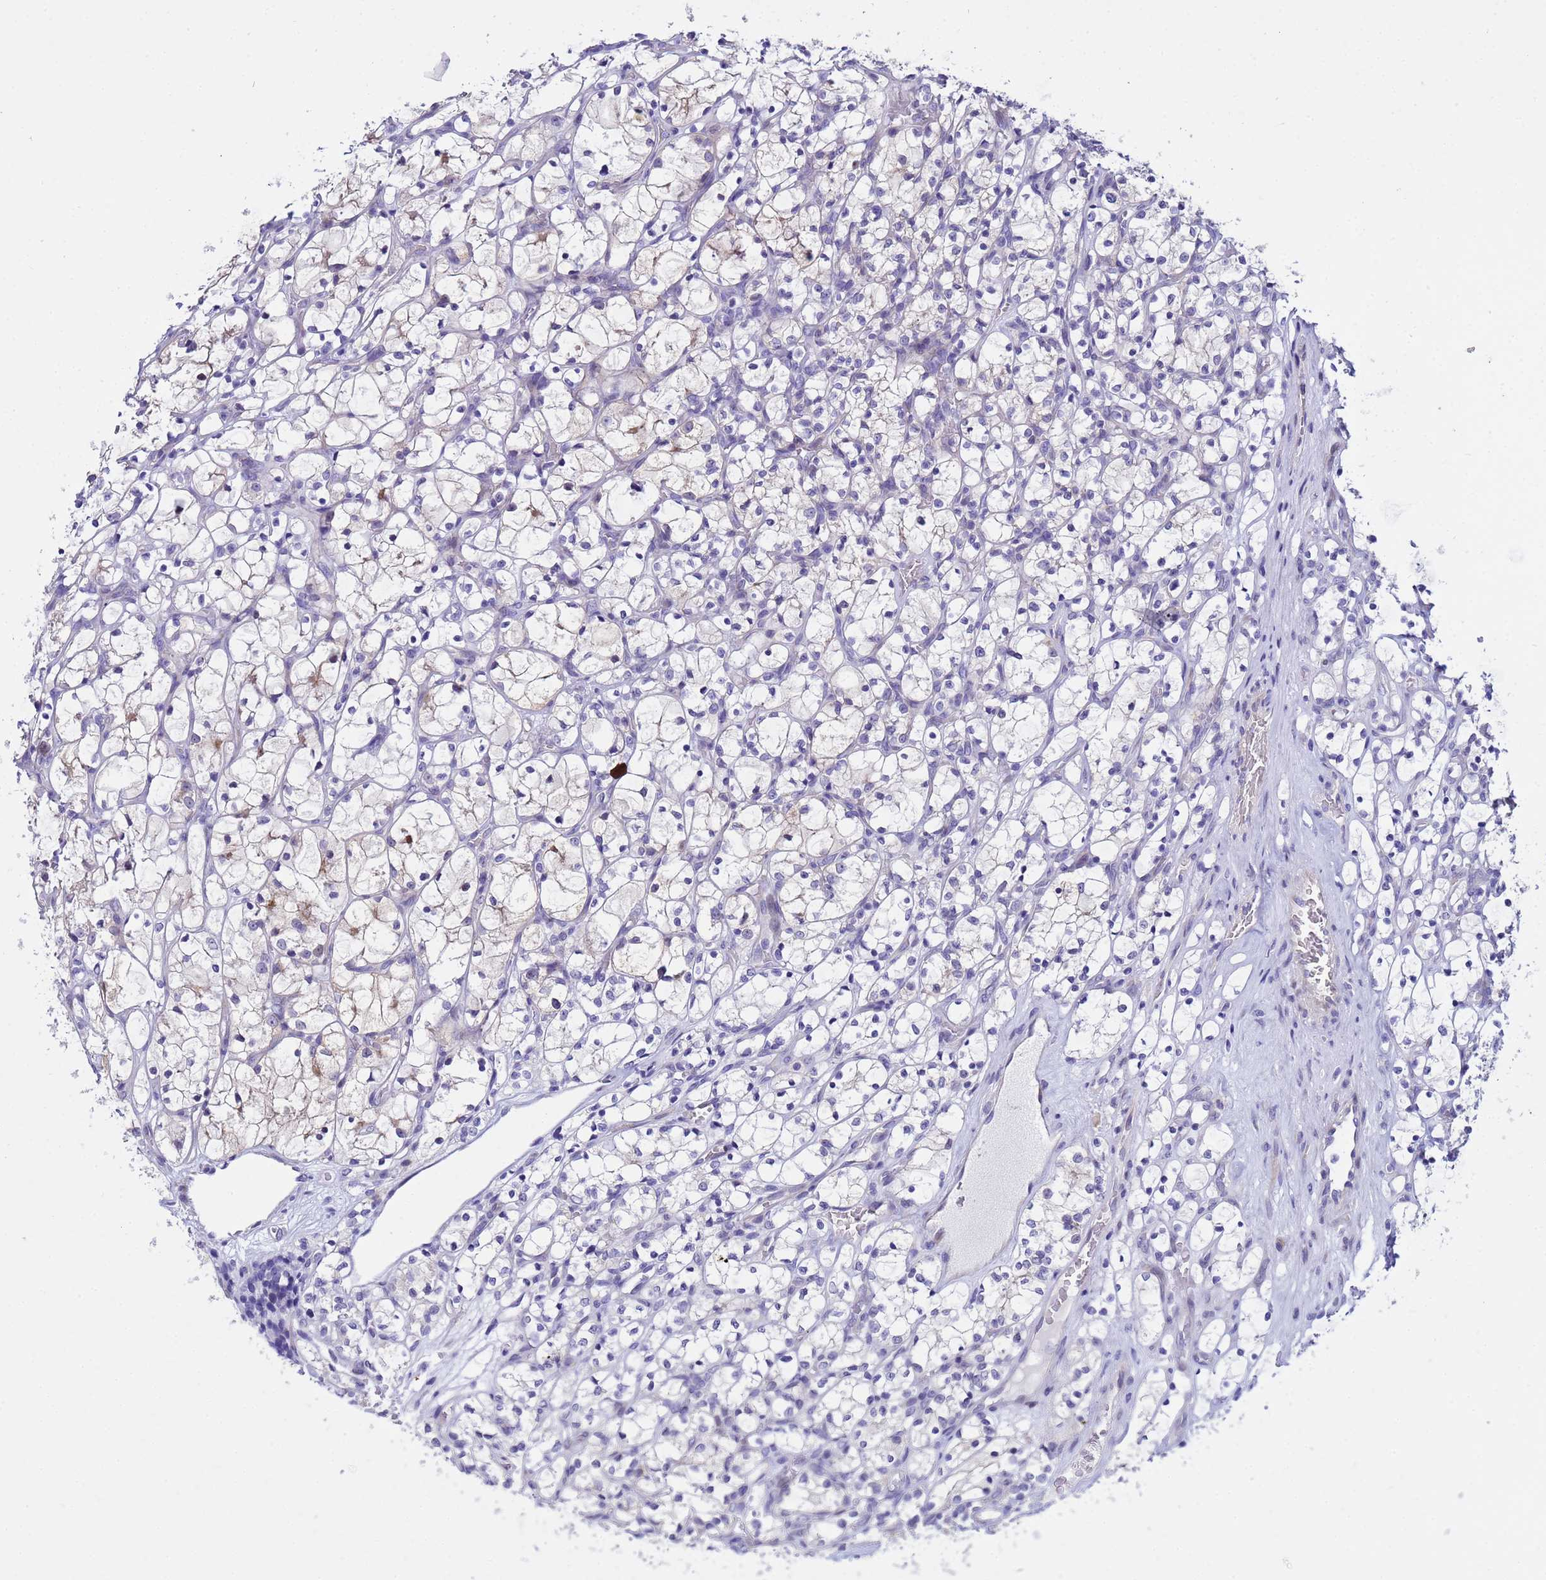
{"staining": {"intensity": "negative", "quantity": "none", "location": "none"}, "tissue": "renal cancer", "cell_type": "Tumor cells", "image_type": "cancer", "snomed": [{"axis": "morphology", "description": "Adenocarcinoma, NOS"}, {"axis": "topography", "description": "Kidney"}], "caption": "A high-resolution image shows immunohistochemistry staining of renal adenocarcinoma, which exhibits no significant staining in tumor cells. (DAB (3,3'-diaminobenzidine) immunohistochemistry visualized using brightfield microscopy, high magnification).", "gene": "IGSF11", "patient": {"sex": "female", "age": 69}}